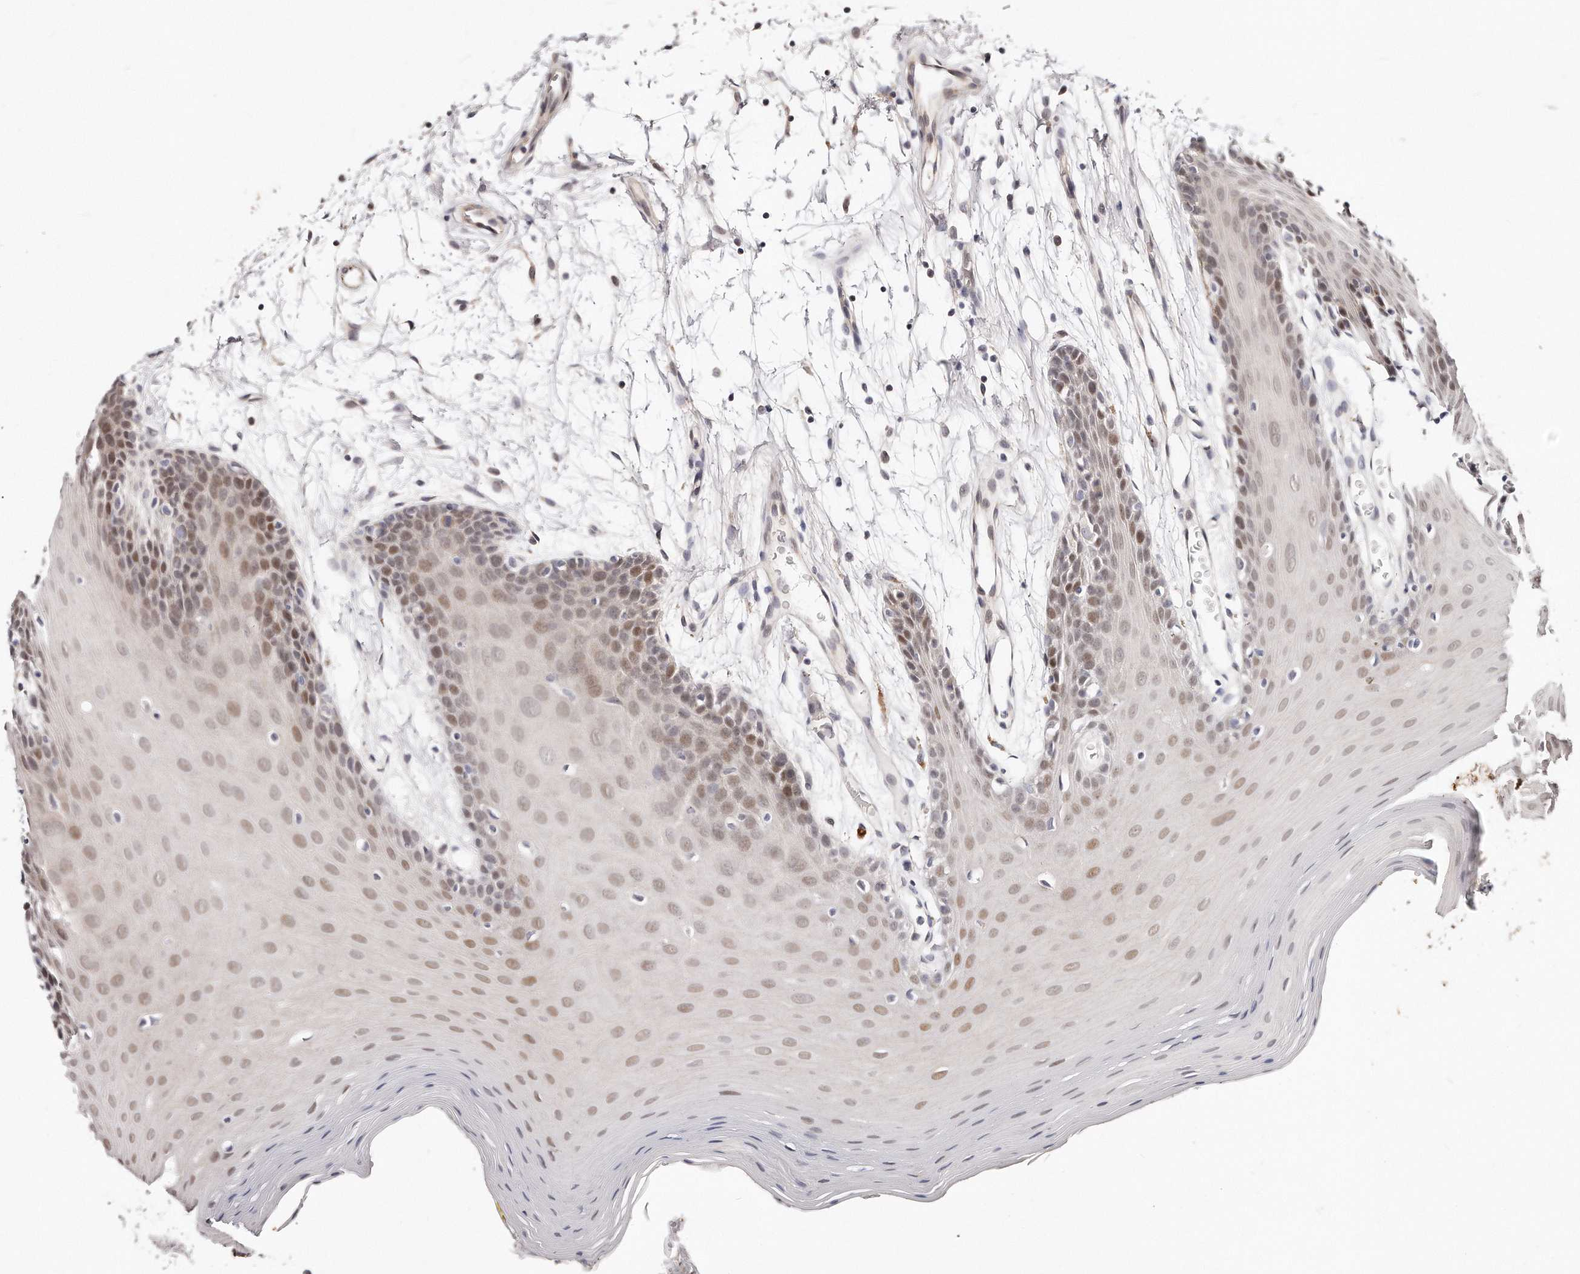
{"staining": {"intensity": "moderate", "quantity": ">75%", "location": "nuclear"}, "tissue": "oral mucosa", "cell_type": "Squamous epithelial cells", "image_type": "normal", "snomed": [{"axis": "morphology", "description": "Normal tissue, NOS"}, {"axis": "morphology", "description": "Squamous cell carcinoma, NOS"}, {"axis": "topography", "description": "Skeletal muscle"}, {"axis": "topography", "description": "Oral tissue"}, {"axis": "topography", "description": "Salivary gland"}, {"axis": "topography", "description": "Head-Neck"}], "caption": "IHC histopathology image of benign oral mucosa: human oral mucosa stained using immunohistochemistry (IHC) reveals medium levels of moderate protein expression localized specifically in the nuclear of squamous epithelial cells, appearing as a nuclear brown color.", "gene": "CASZ1", "patient": {"sex": "male", "age": 54}}